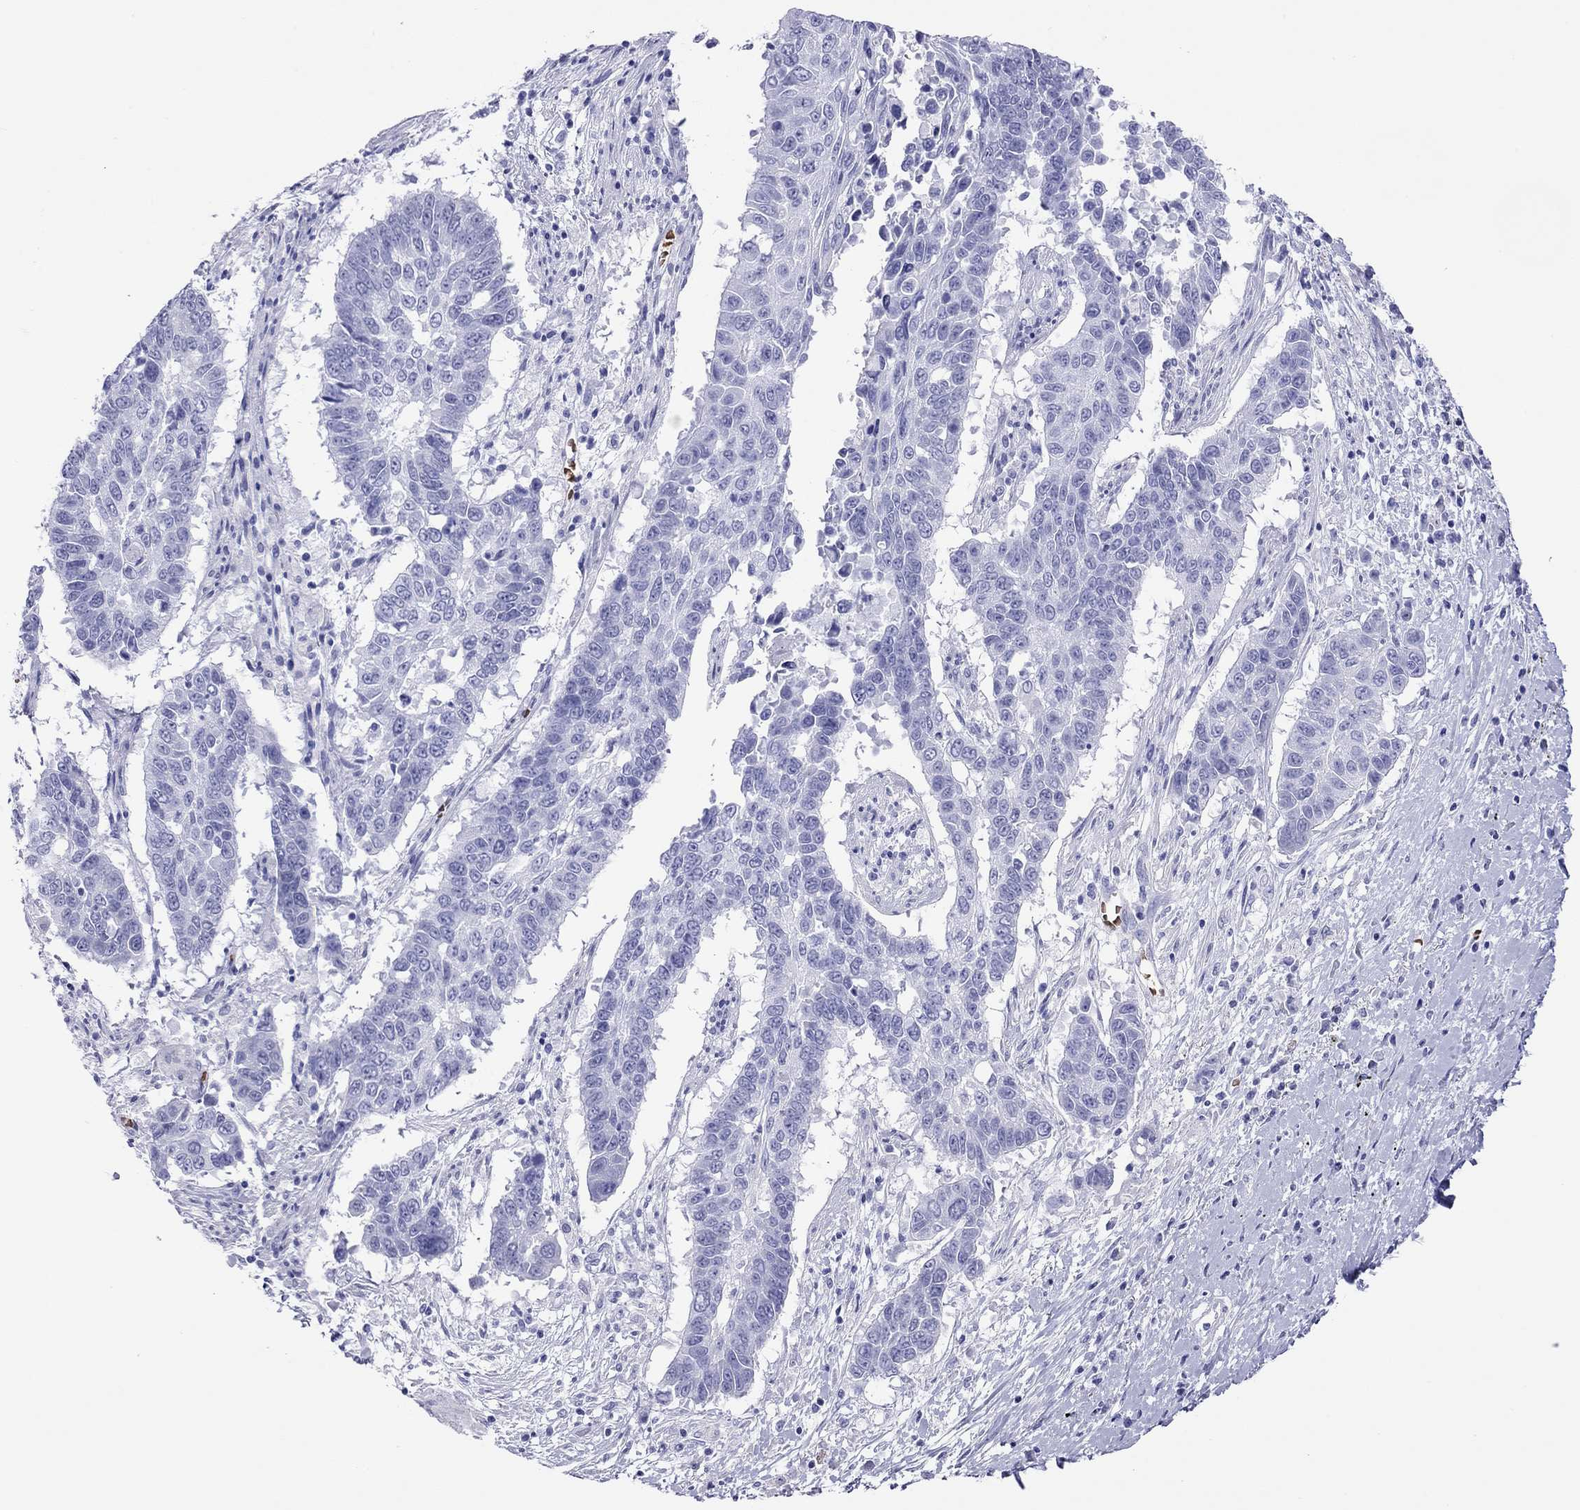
{"staining": {"intensity": "negative", "quantity": "none", "location": "none"}, "tissue": "lung cancer", "cell_type": "Tumor cells", "image_type": "cancer", "snomed": [{"axis": "morphology", "description": "Squamous cell carcinoma, NOS"}, {"axis": "topography", "description": "Lung"}], "caption": "Lung cancer stained for a protein using immunohistochemistry (IHC) shows no expression tumor cells.", "gene": "PTPRN", "patient": {"sex": "male", "age": 73}}